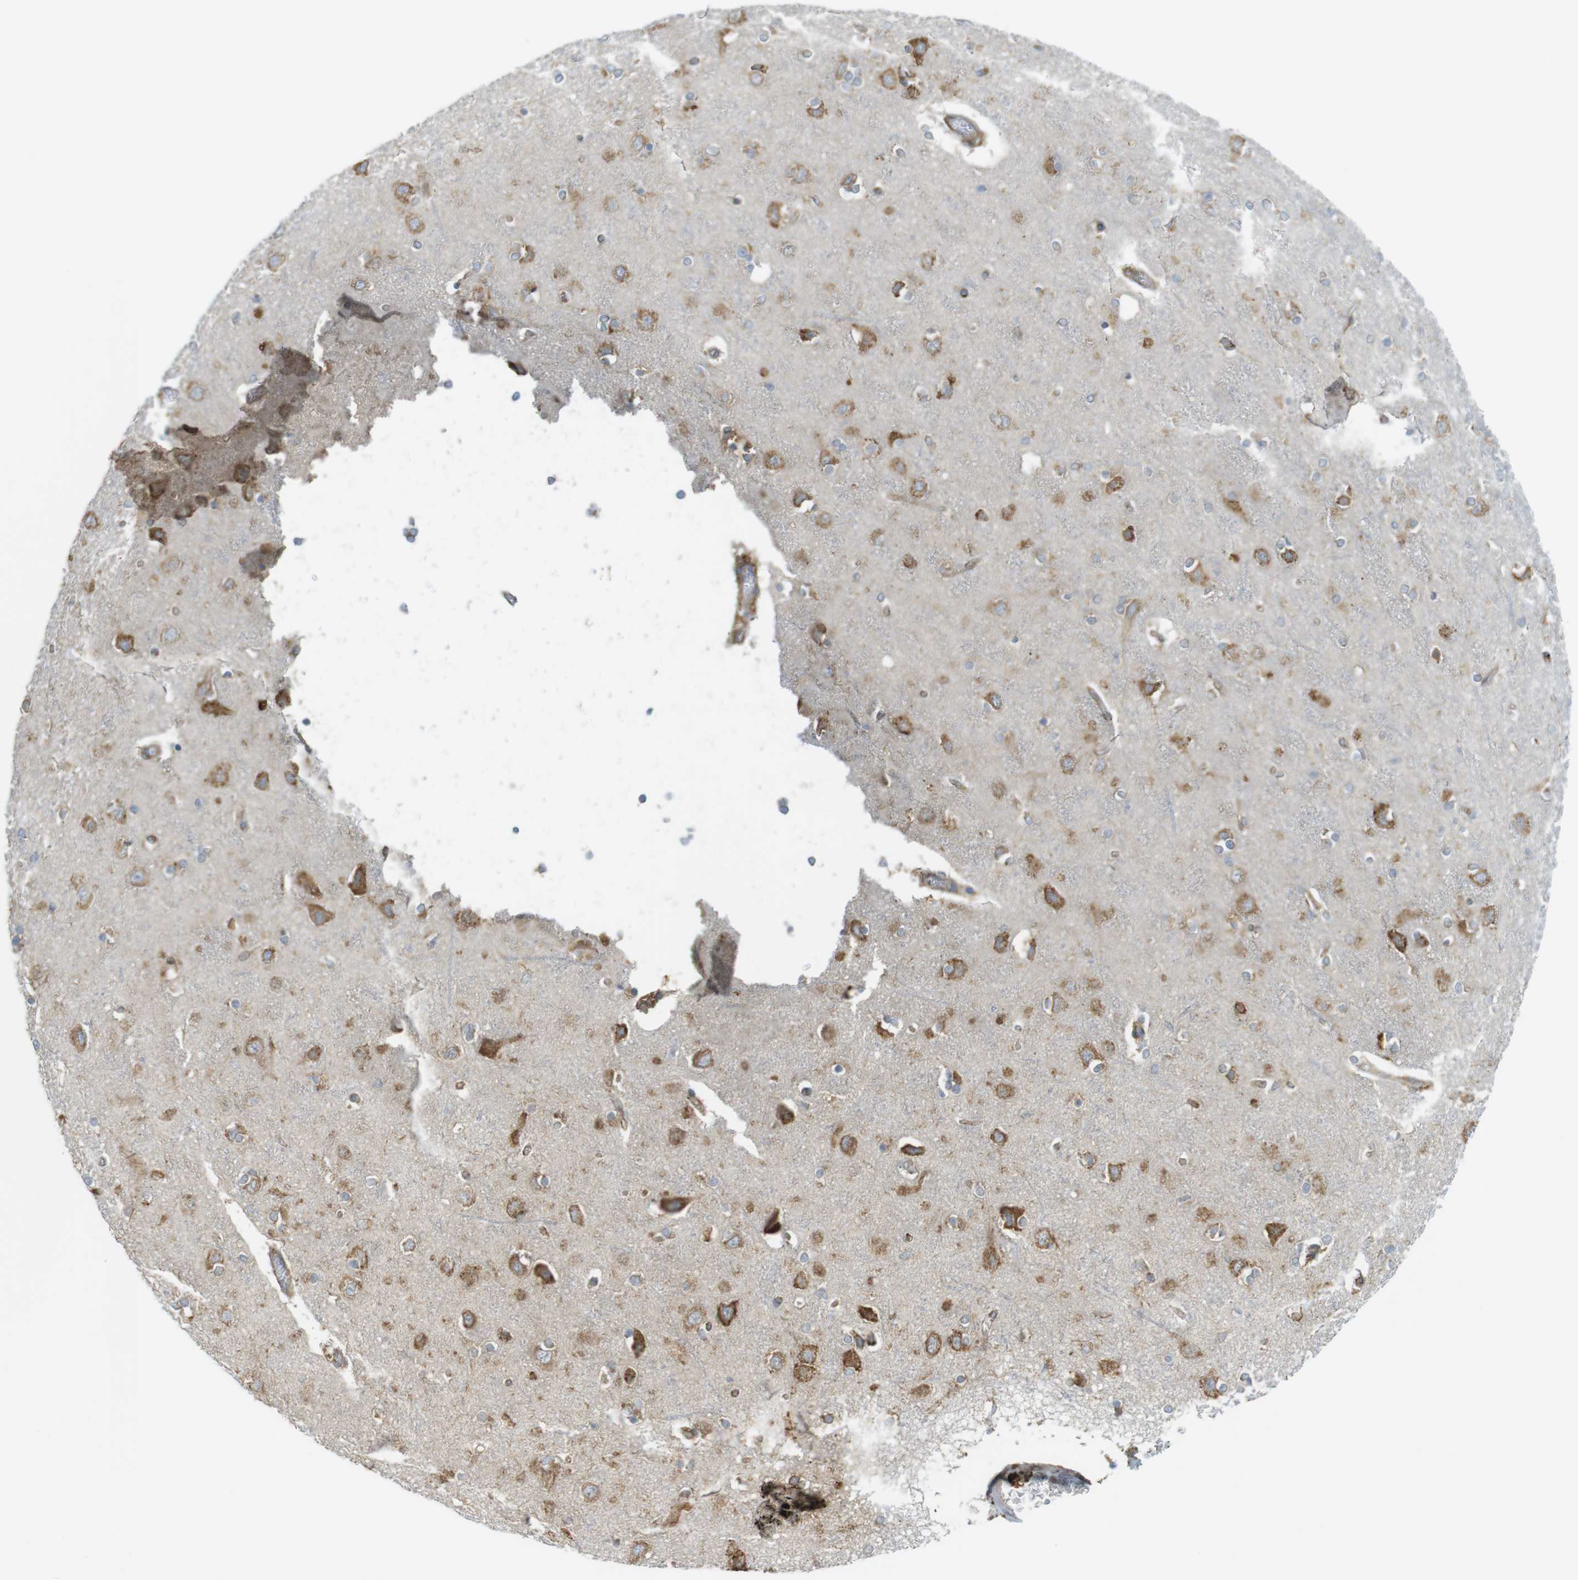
{"staining": {"intensity": "weak", "quantity": "25%-75%", "location": "cytoplasmic/membranous"}, "tissue": "cerebral cortex", "cell_type": "Endothelial cells", "image_type": "normal", "snomed": [{"axis": "morphology", "description": "Normal tissue, NOS"}, {"axis": "topography", "description": "Cerebral cortex"}], "caption": "Endothelial cells demonstrate low levels of weak cytoplasmic/membranous expression in about 25%-75% of cells in normal human cerebral cortex.", "gene": "MBOAT2", "patient": {"sex": "female", "age": 54}}